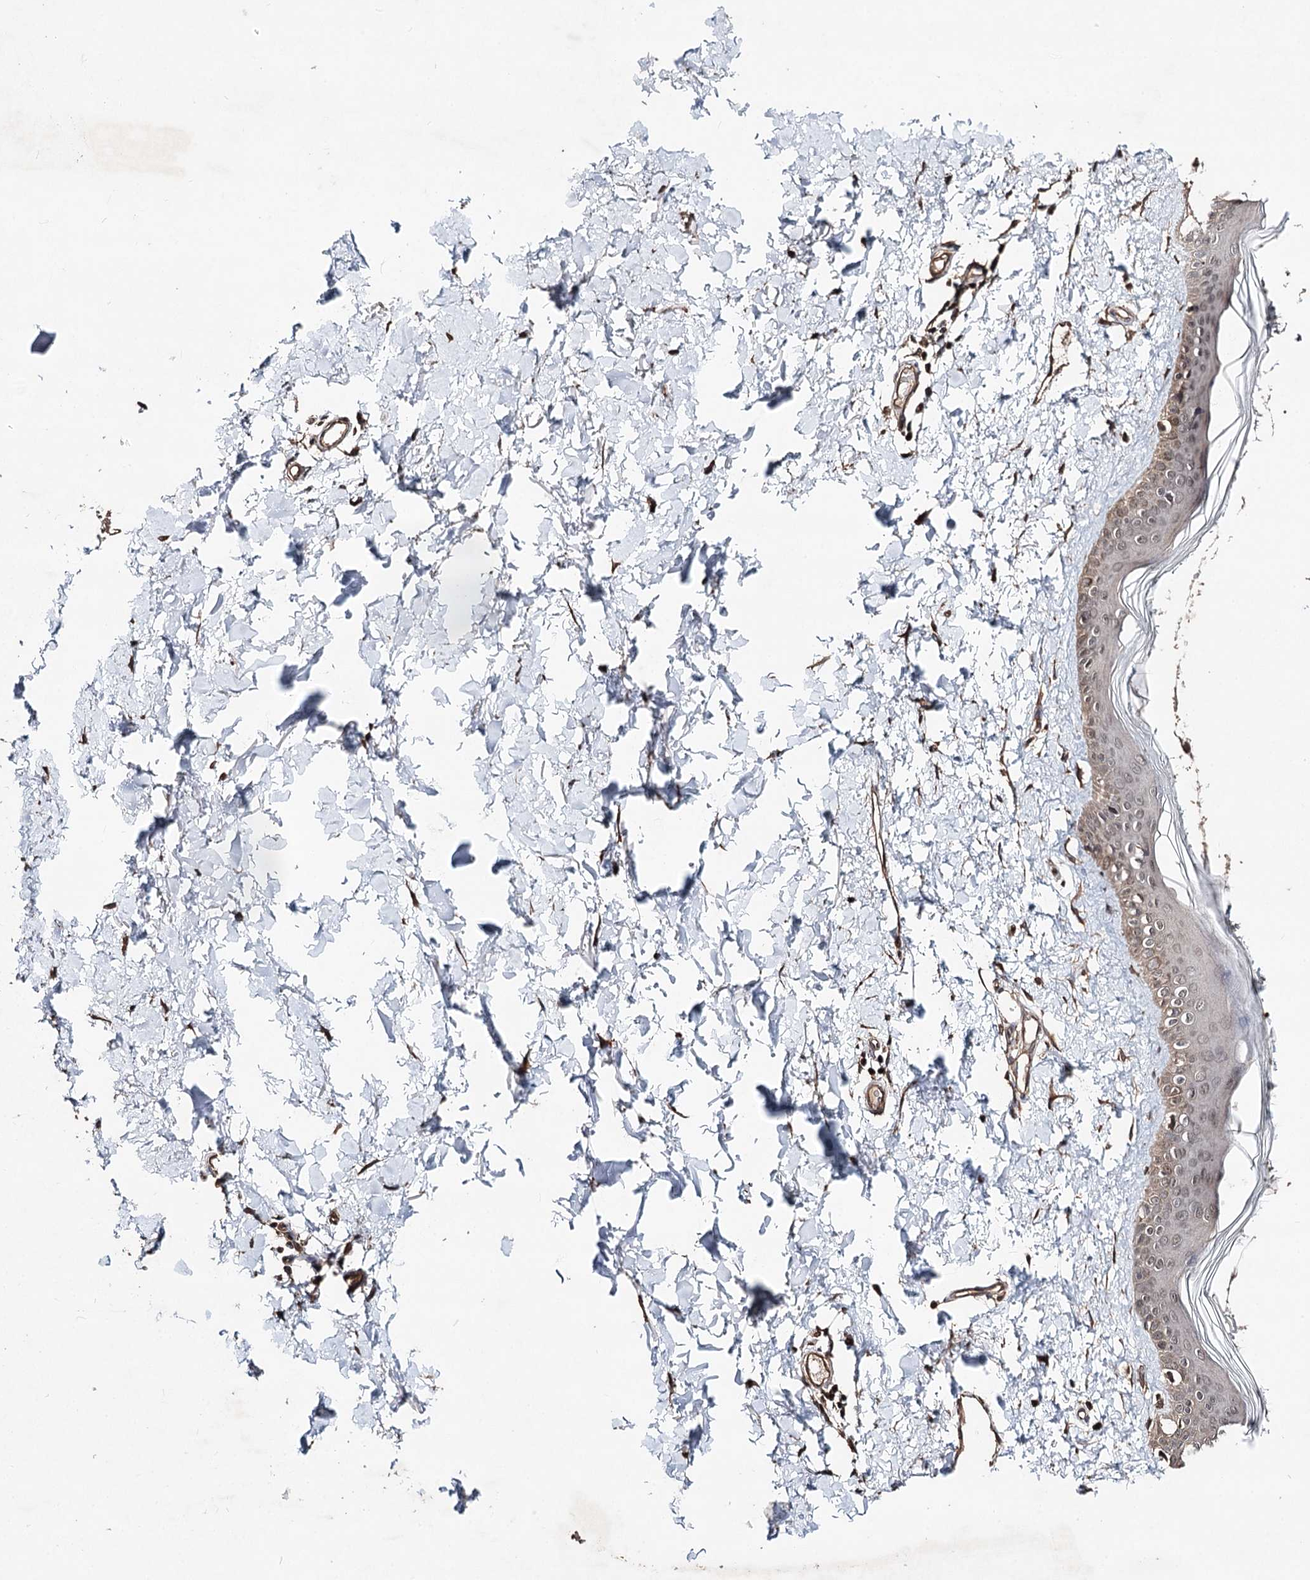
{"staining": {"intensity": "moderate", "quantity": ">75%", "location": "cytoplasmic/membranous,nuclear"}, "tissue": "skin", "cell_type": "Fibroblasts", "image_type": "normal", "snomed": [{"axis": "morphology", "description": "Normal tissue, NOS"}, {"axis": "topography", "description": "Skin"}], "caption": "Moderate cytoplasmic/membranous,nuclear positivity is appreciated in approximately >75% of fibroblasts in benign skin.", "gene": "NOPCHAP1", "patient": {"sex": "female", "age": 58}}